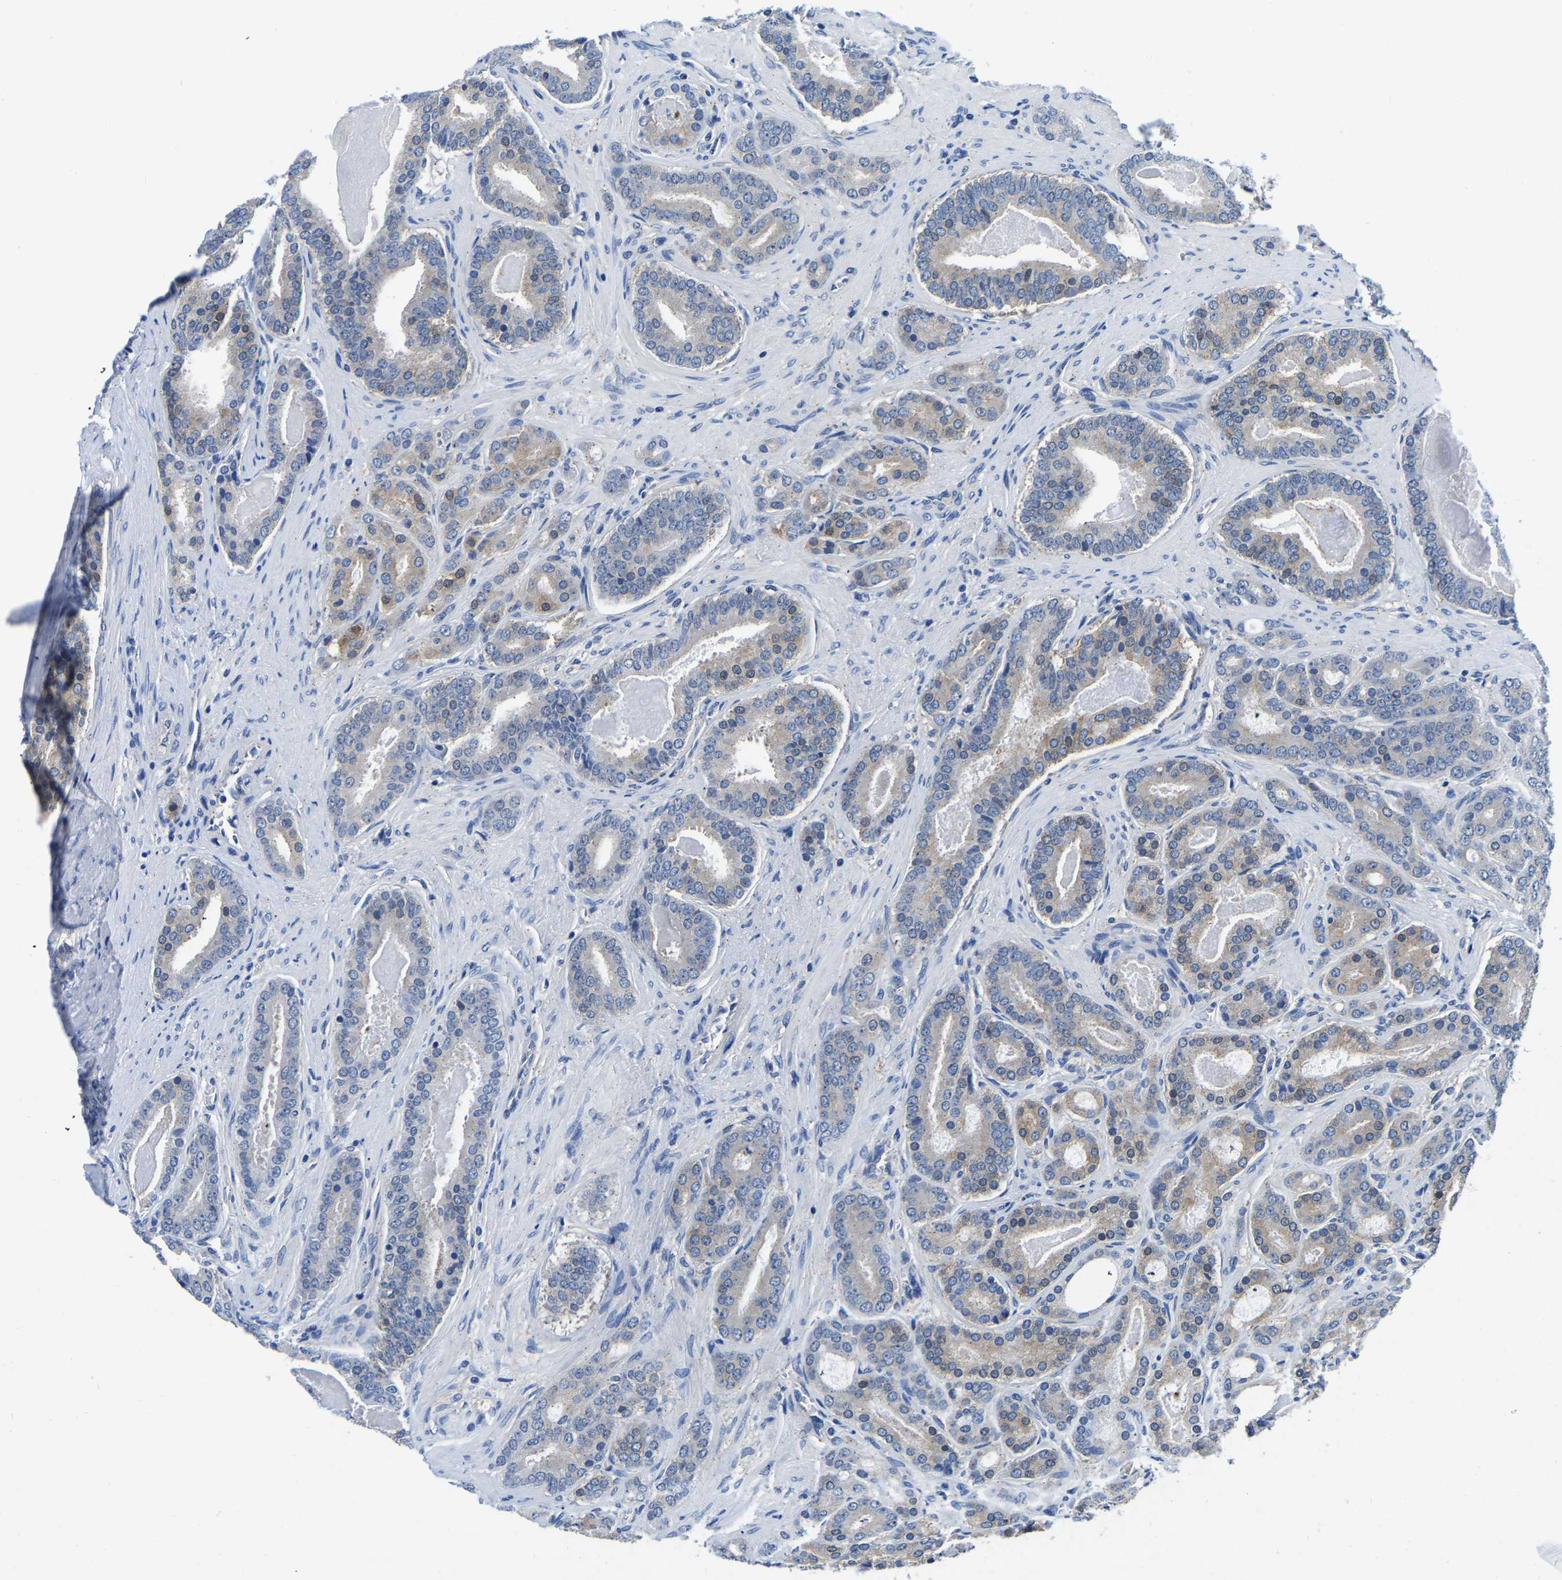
{"staining": {"intensity": "weak", "quantity": "<25%", "location": "cytoplasmic/membranous"}, "tissue": "prostate cancer", "cell_type": "Tumor cells", "image_type": "cancer", "snomed": [{"axis": "morphology", "description": "Adenocarcinoma, High grade"}, {"axis": "topography", "description": "Prostate"}], "caption": "The image demonstrates no staining of tumor cells in prostate adenocarcinoma (high-grade).", "gene": "TFG", "patient": {"sex": "male", "age": 60}}